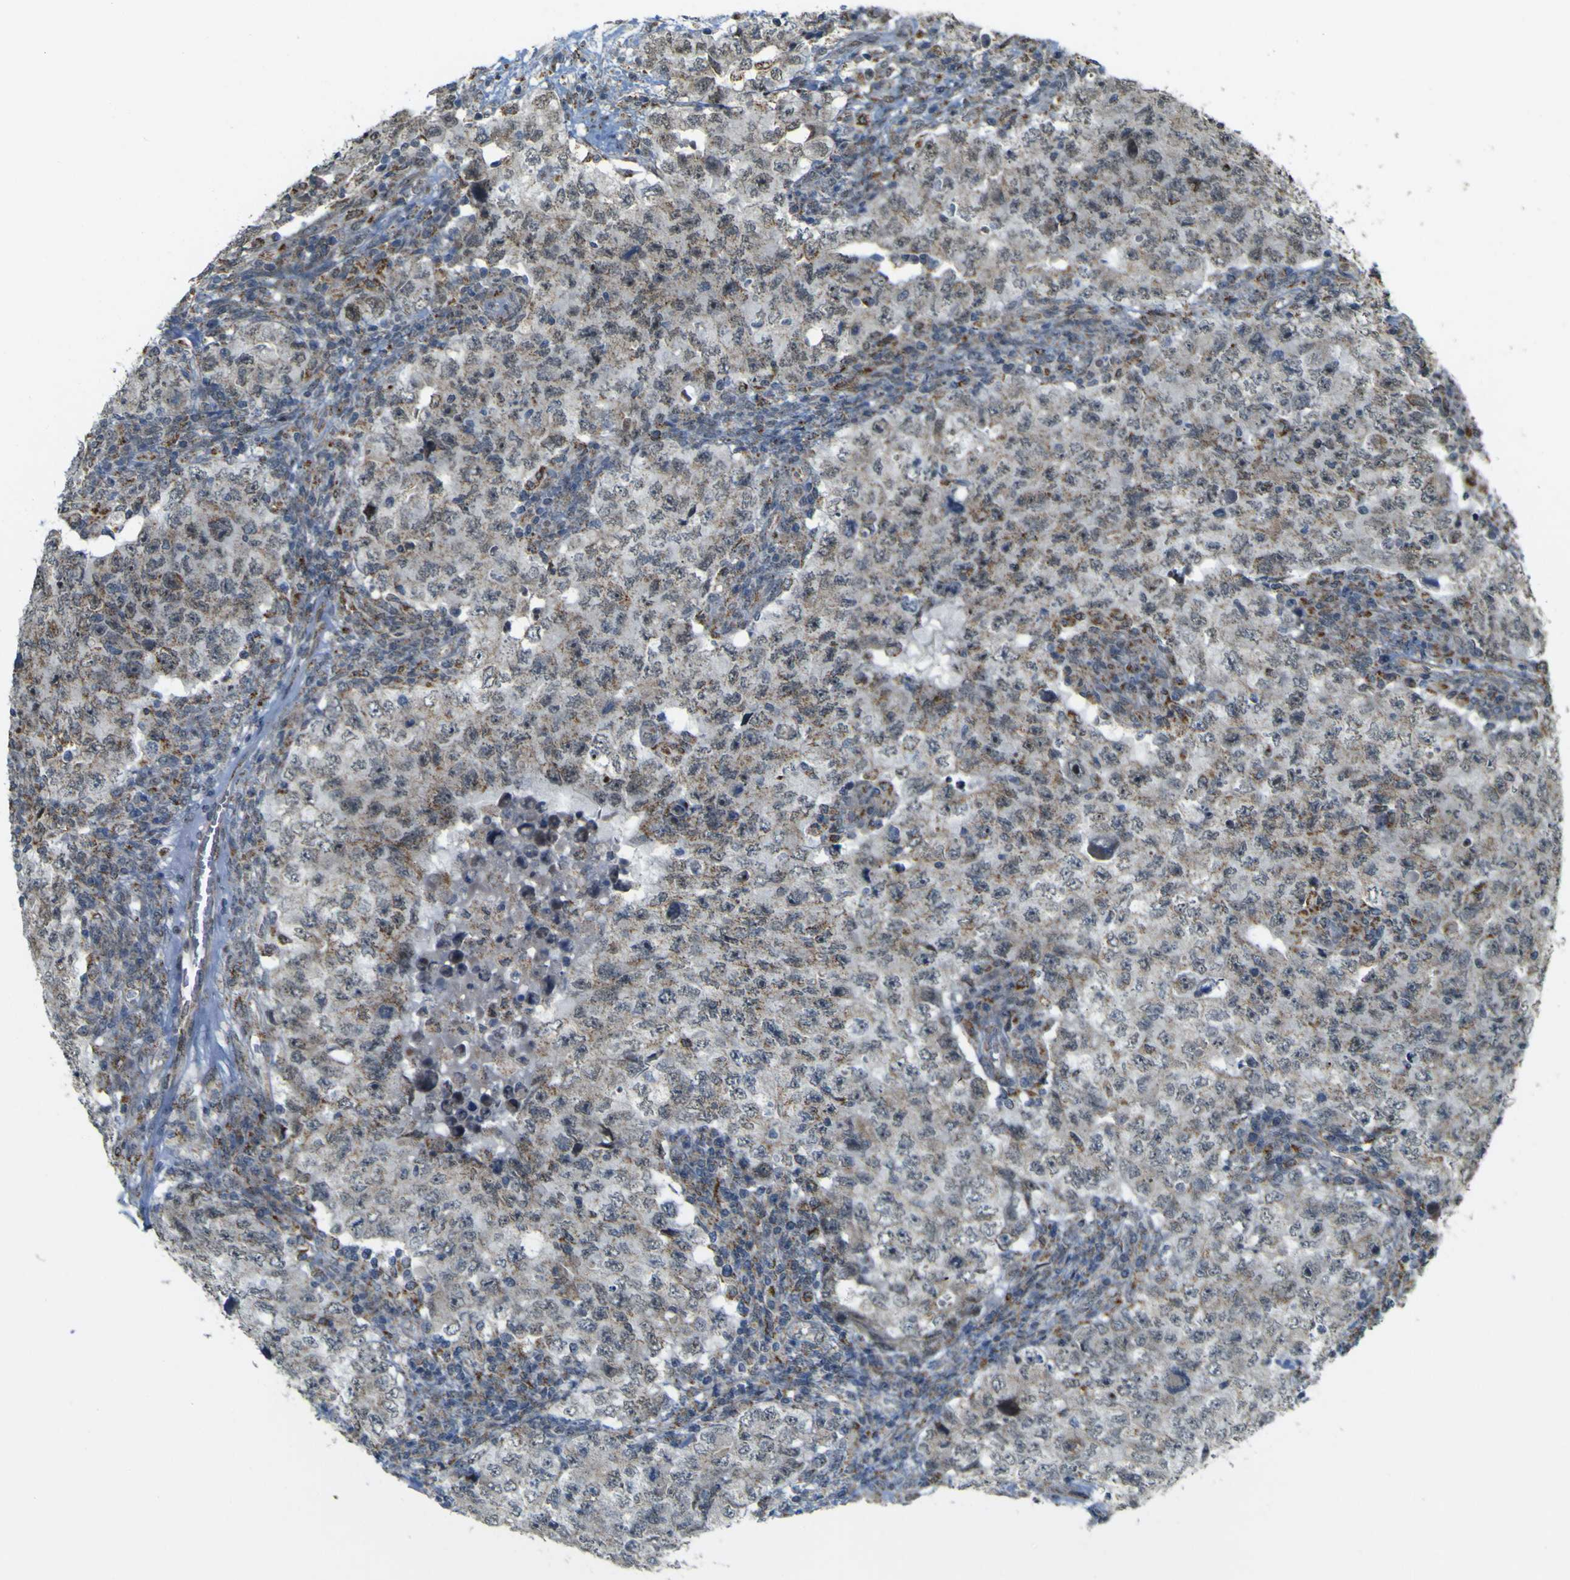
{"staining": {"intensity": "moderate", "quantity": "25%-75%", "location": "cytoplasmic/membranous"}, "tissue": "testis cancer", "cell_type": "Tumor cells", "image_type": "cancer", "snomed": [{"axis": "morphology", "description": "Carcinoma, Embryonal, NOS"}, {"axis": "topography", "description": "Testis"}], "caption": "The histopathology image reveals immunohistochemical staining of embryonal carcinoma (testis). There is moderate cytoplasmic/membranous staining is appreciated in approximately 25%-75% of tumor cells.", "gene": "ACBD5", "patient": {"sex": "male", "age": 26}}